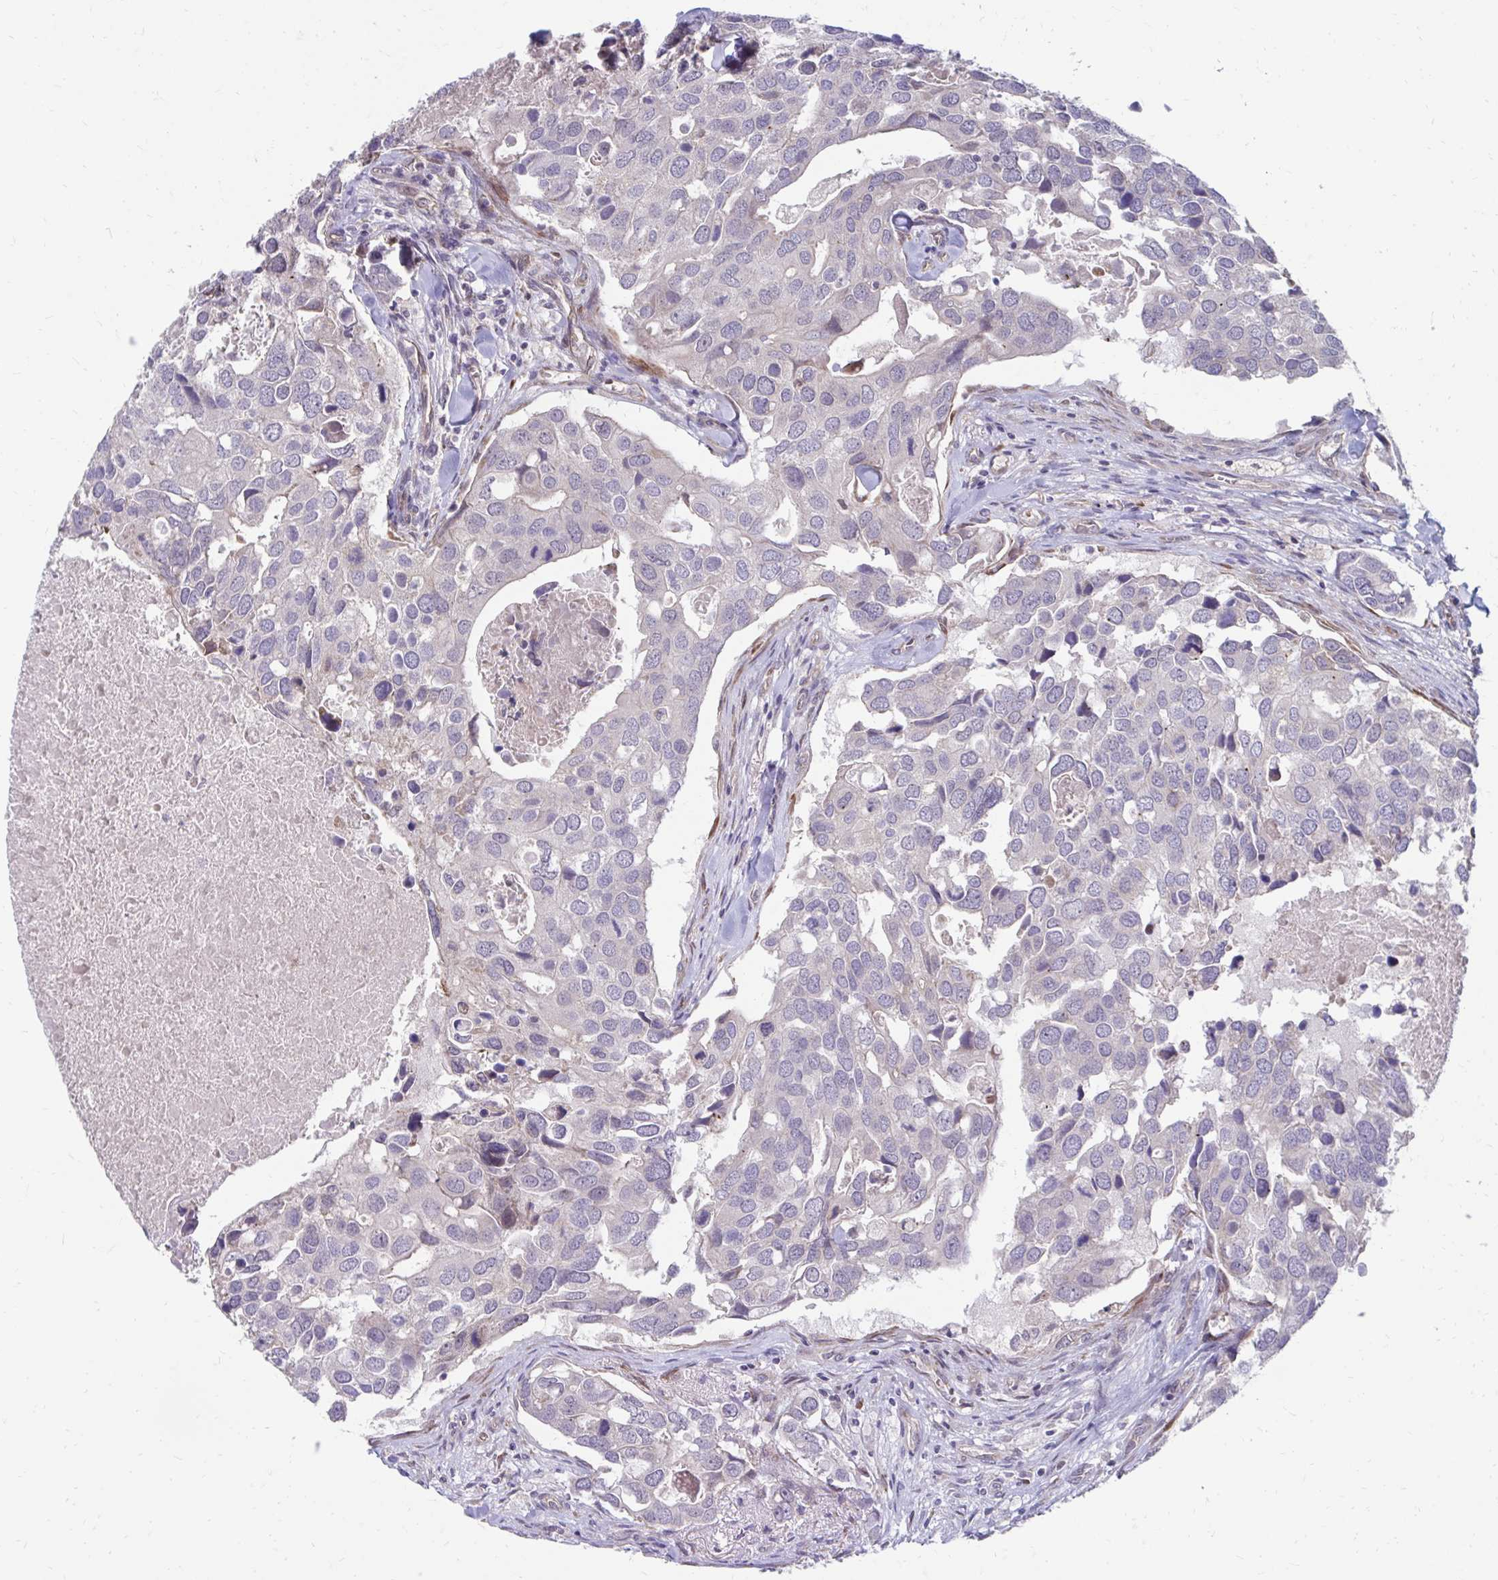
{"staining": {"intensity": "negative", "quantity": "none", "location": "none"}, "tissue": "breast cancer", "cell_type": "Tumor cells", "image_type": "cancer", "snomed": [{"axis": "morphology", "description": "Duct carcinoma"}, {"axis": "topography", "description": "Breast"}], "caption": "The photomicrograph shows no significant positivity in tumor cells of infiltrating ductal carcinoma (breast).", "gene": "ITPR2", "patient": {"sex": "female", "age": 83}}